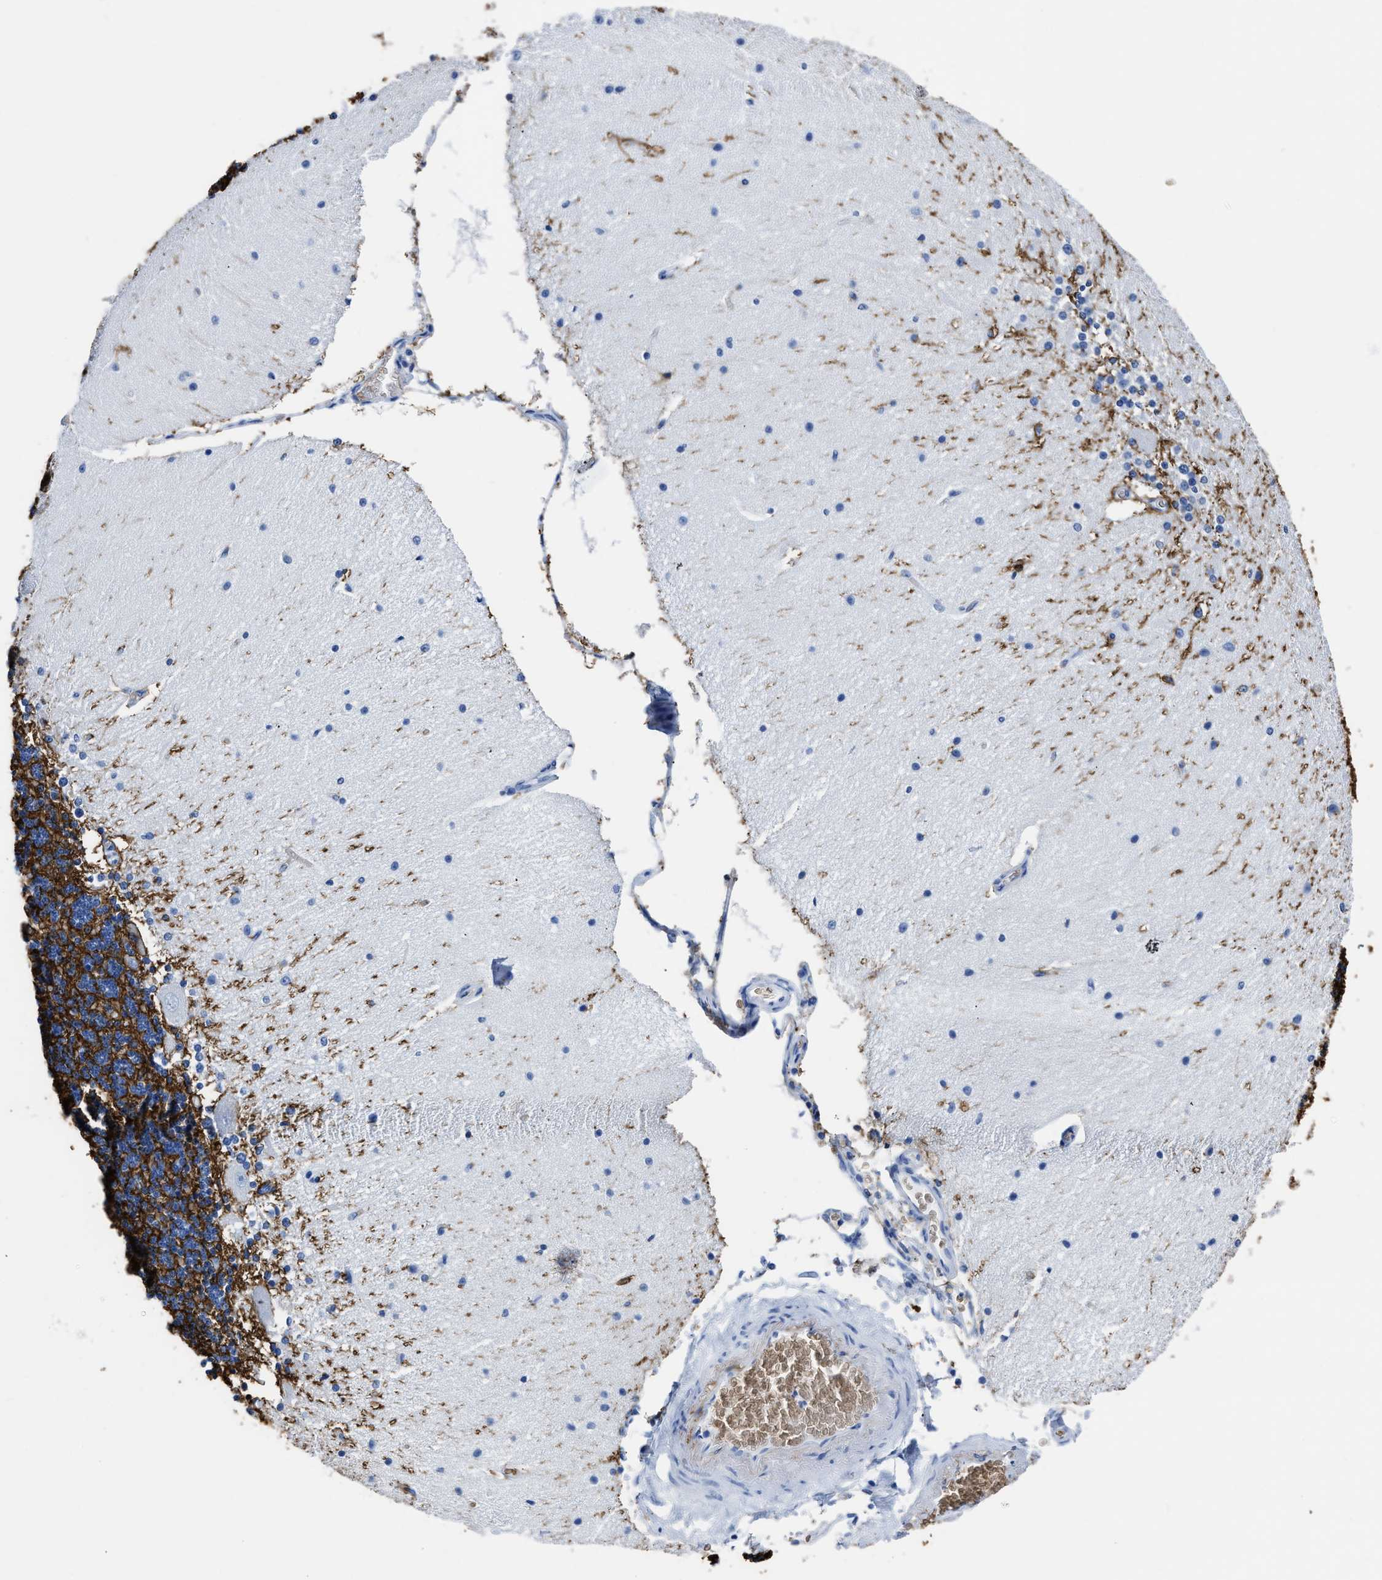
{"staining": {"intensity": "strong", "quantity": ">75%", "location": "cytoplasmic/membranous"}, "tissue": "cerebellum", "cell_type": "Cells in granular layer", "image_type": "normal", "snomed": [{"axis": "morphology", "description": "Normal tissue, NOS"}, {"axis": "topography", "description": "Cerebellum"}], "caption": "Immunohistochemical staining of benign cerebellum demonstrates >75% levels of strong cytoplasmic/membranous protein staining in approximately >75% of cells in granular layer.", "gene": "AQP1", "patient": {"sex": "female", "age": 54}}